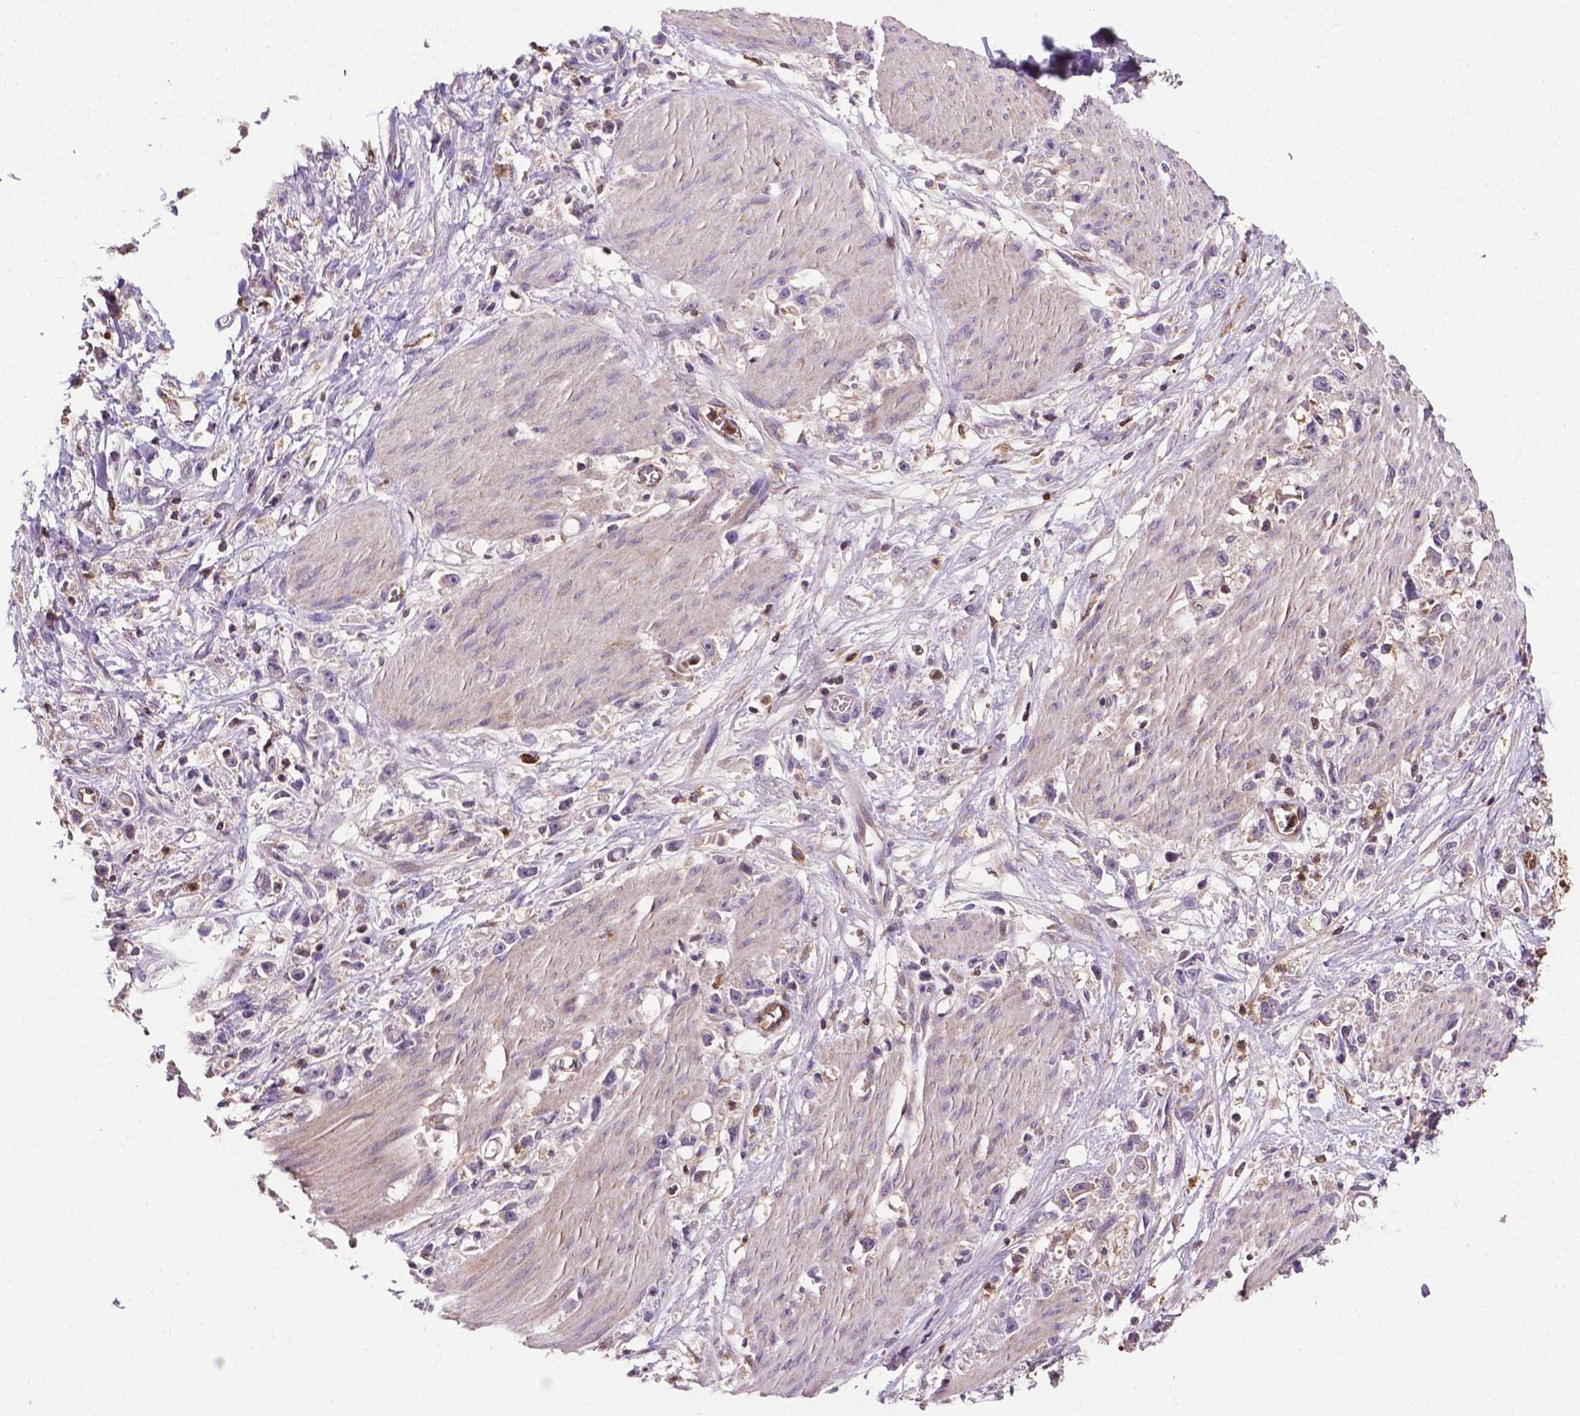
{"staining": {"intensity": "negative", "quantity": "none", "location": "none"}, "tissue": "stomach cancer", "cell_type": "Tumor cells", "image_type": "cancer", "snomed": [{"axis": "morphology", "description": "Adenocarcinoma, NOS"}, {"axis": "topography", "description": "Stomach"}], "caption": "Protein analysis of stomach cancer (adenocarcinoma) displays no significant positivity in tumor cells.", "gene": "SMAD3", "patient": {"sex": "female", "age": 59}}